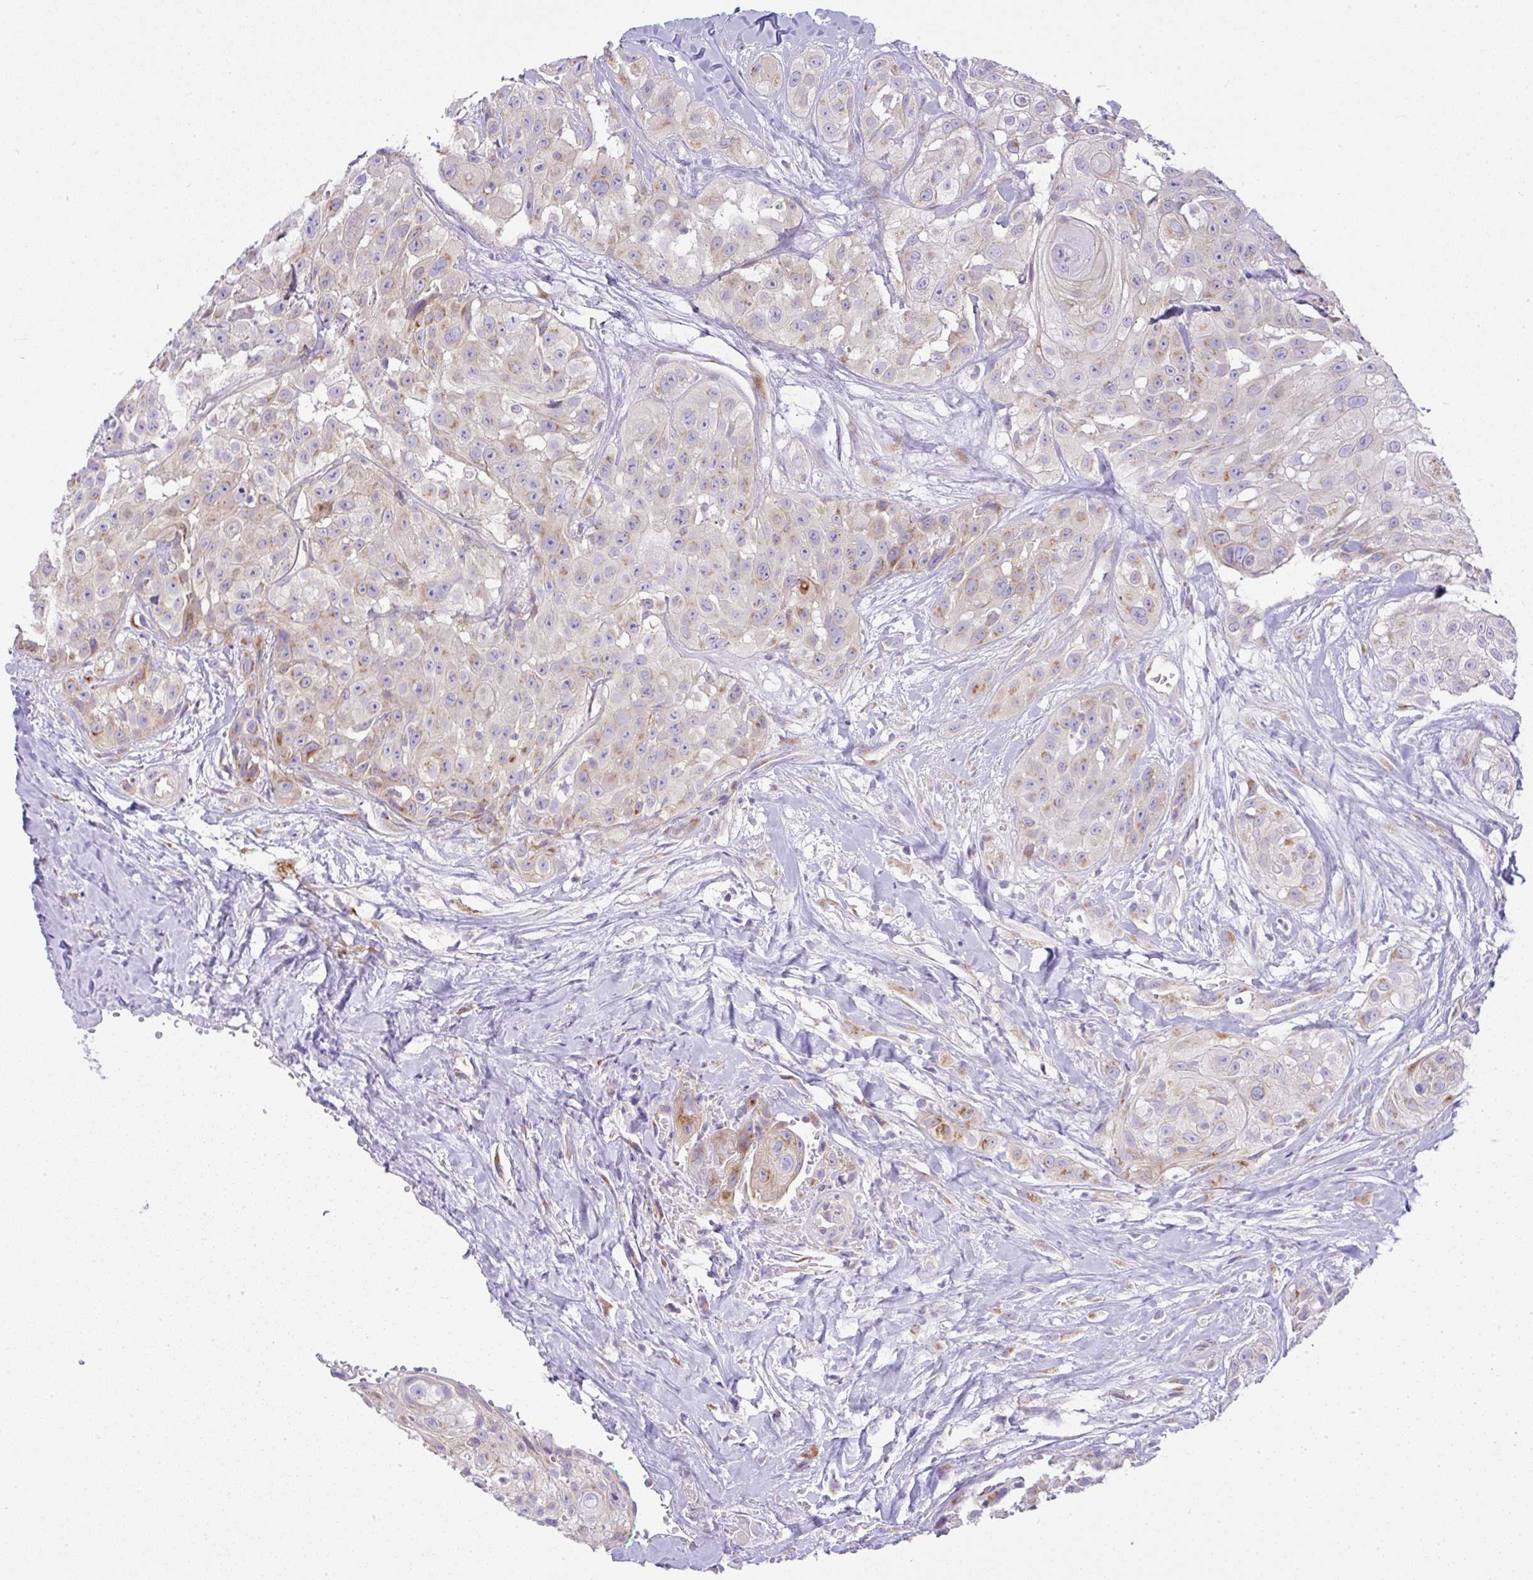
{"staining": {"intensity": "weak", "quantity": "25%-75%", "location": "cytoplasmic/membranous"}, "tissue": "head and neck cancer", "cell_type": "Tumor cells", "image_type": "cancer", "snomed": [{"axis": "morphology", "description": "Squamous cell carcinoma, NOS"}, {"axis": "topography", "description": "Head-Neck"}], "caption": "This is an image of IHC staining of squamous cell carcinoma (head and neck), which shows weak staining in the cytoplasmic/membranous of tumor cells.", "gene": "FAM177A1", "patient": {"sex": "male", "age": 83}}